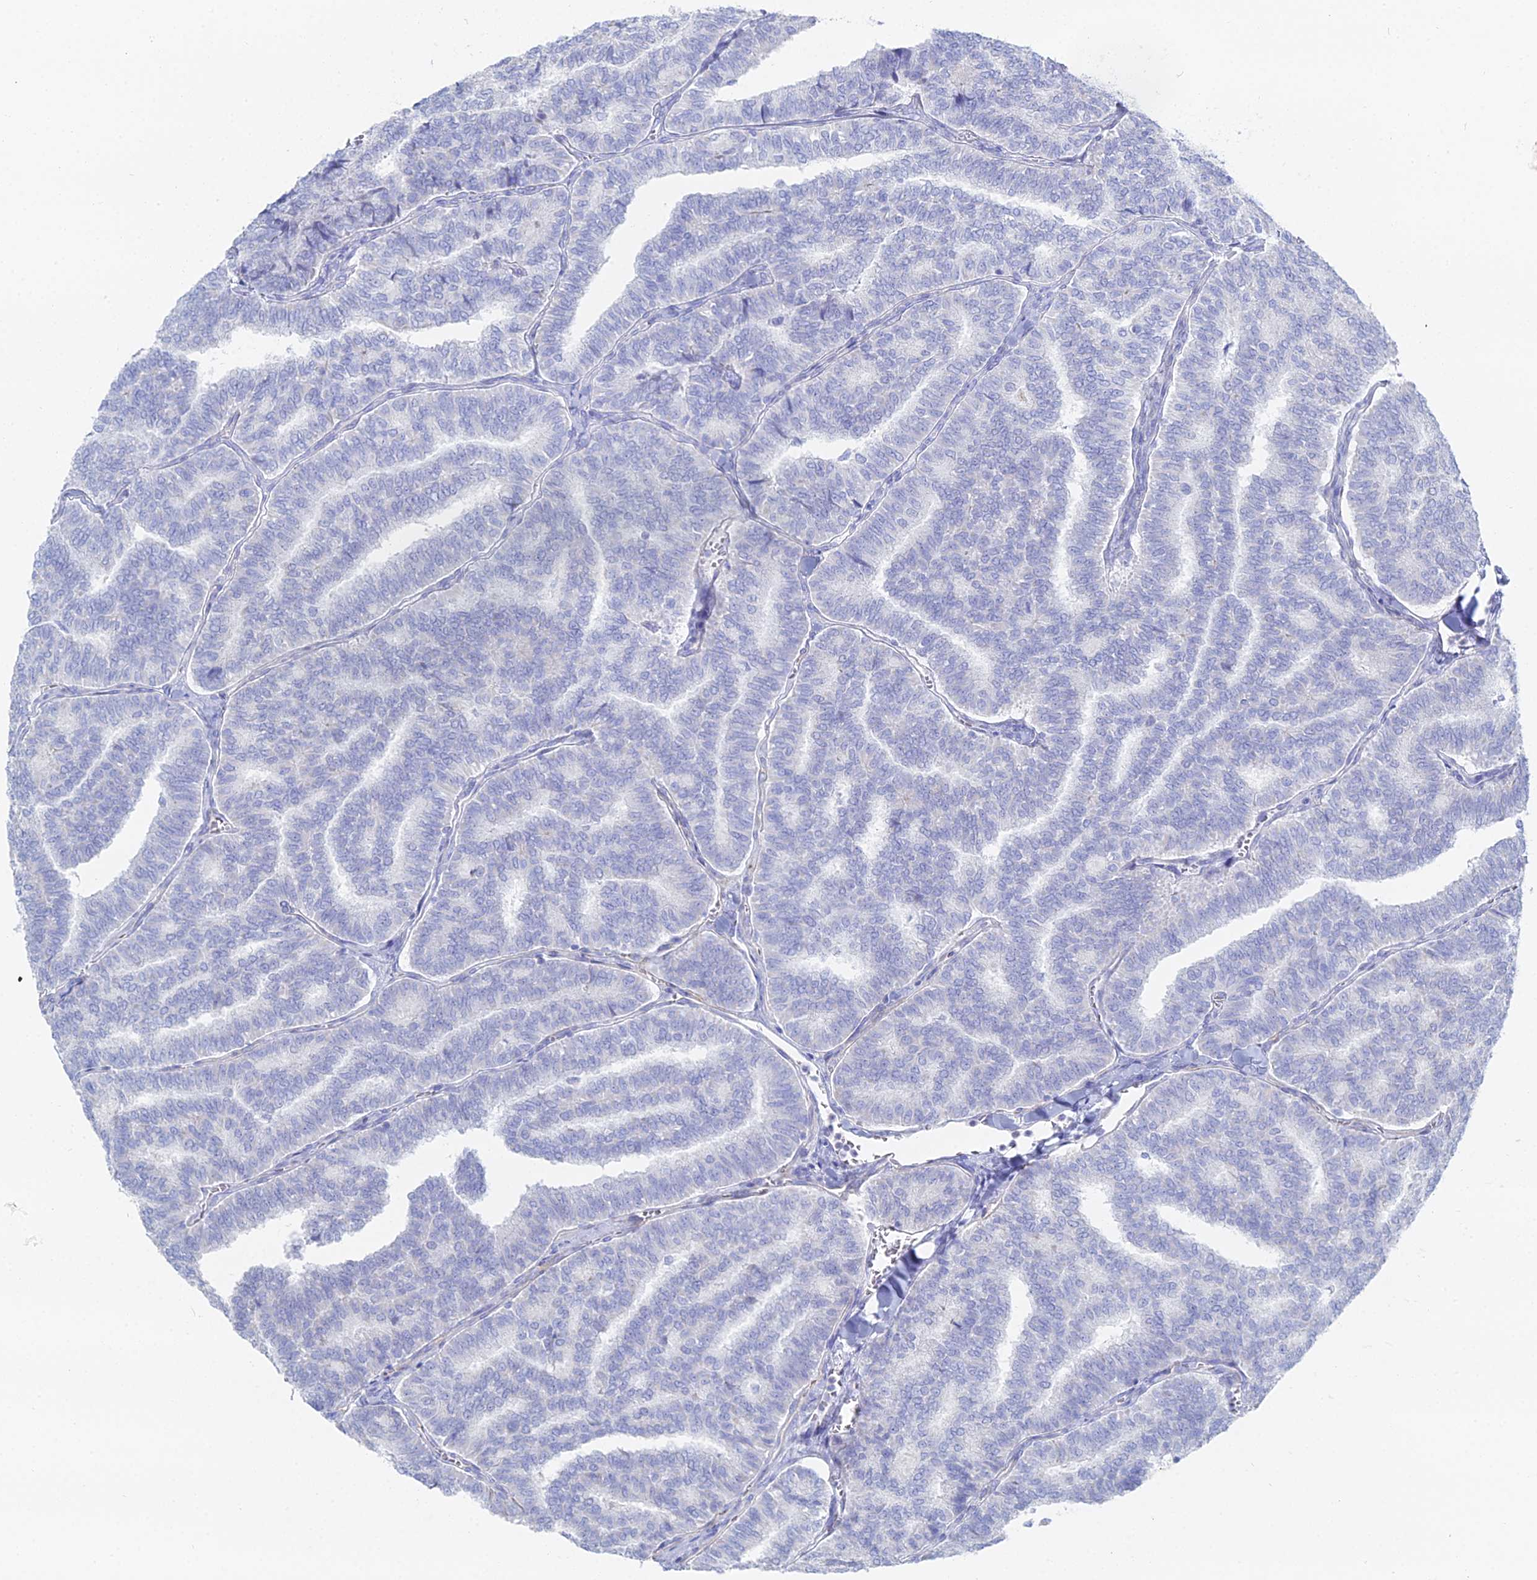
{"staining": {"intensity": "negative", "quantity": "none", "location": "none"}, "tissue": "thyroid cancer", "cell_type": "Tumor cells", "image_type": "cancer", "snomed": [{"axis": "morphology", "description": "Papillary adenocarcinoma, NOS"}, {"axis": "topography", "description": "Thyroid gland"}], "caption": "Tumor cells show no significant protein positivity in thyroid papillary adenocarcinoma.", "gene": "DHX34", "patient": {"sex": "female", "age": 35}}